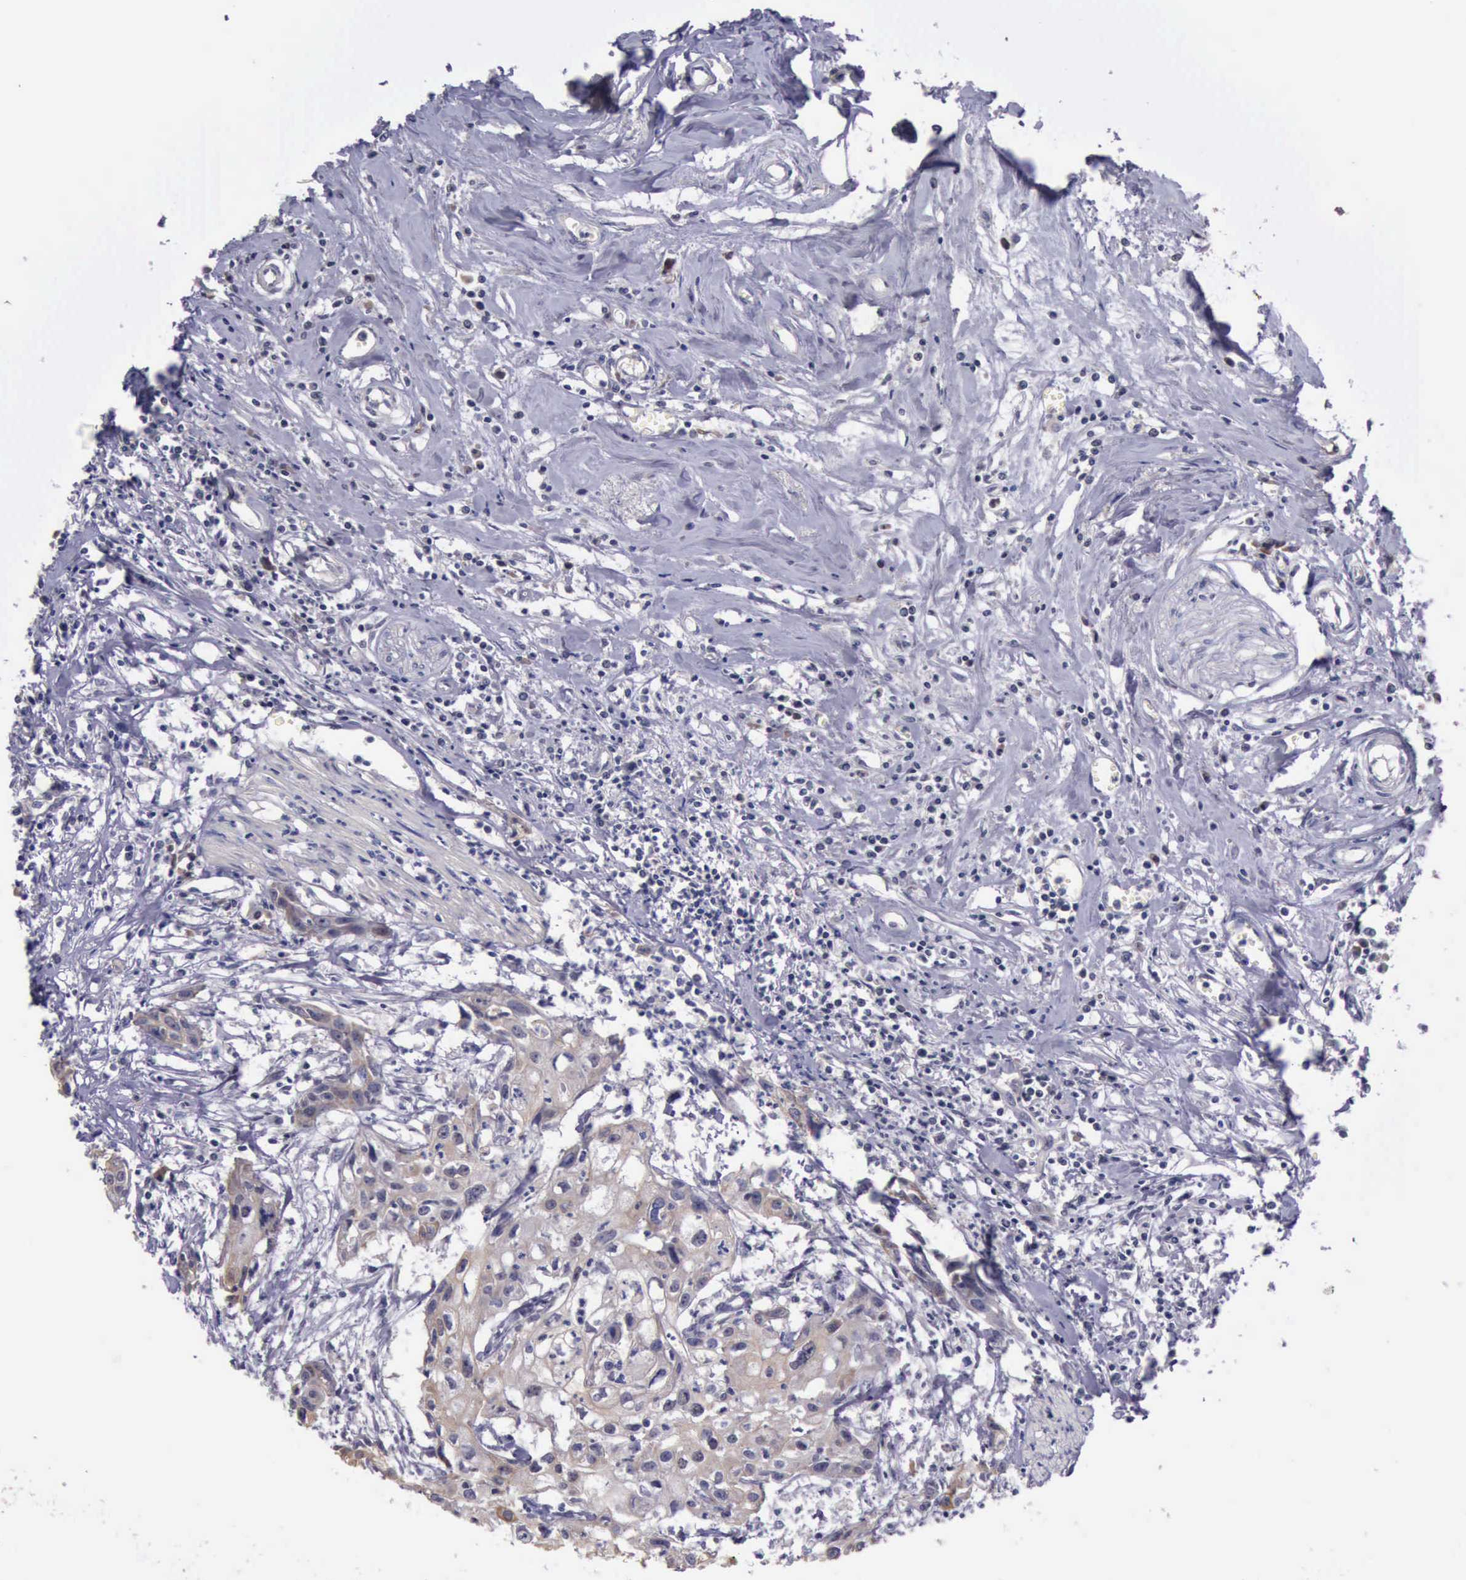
{"staining": {"intensity": "negative", "quantity": "none", "location": "none"}, "tissue": "urothelial cancer", "cell_type": "Tumor cells", "image_type": "cancer", "snomed": [{"axis": "morphology", "description": "Urothelial carcinoma, High grade"}, {"axis": "topography", "description": "Urinary bladder"}], "caption": "IHC histopathology image of high-grade urothelial carcinoma stained for a protein (brown), which shows no positivity in tumor cells.", "gene": "RAB39B", "patient": {"sex": "male", "age": 54}}